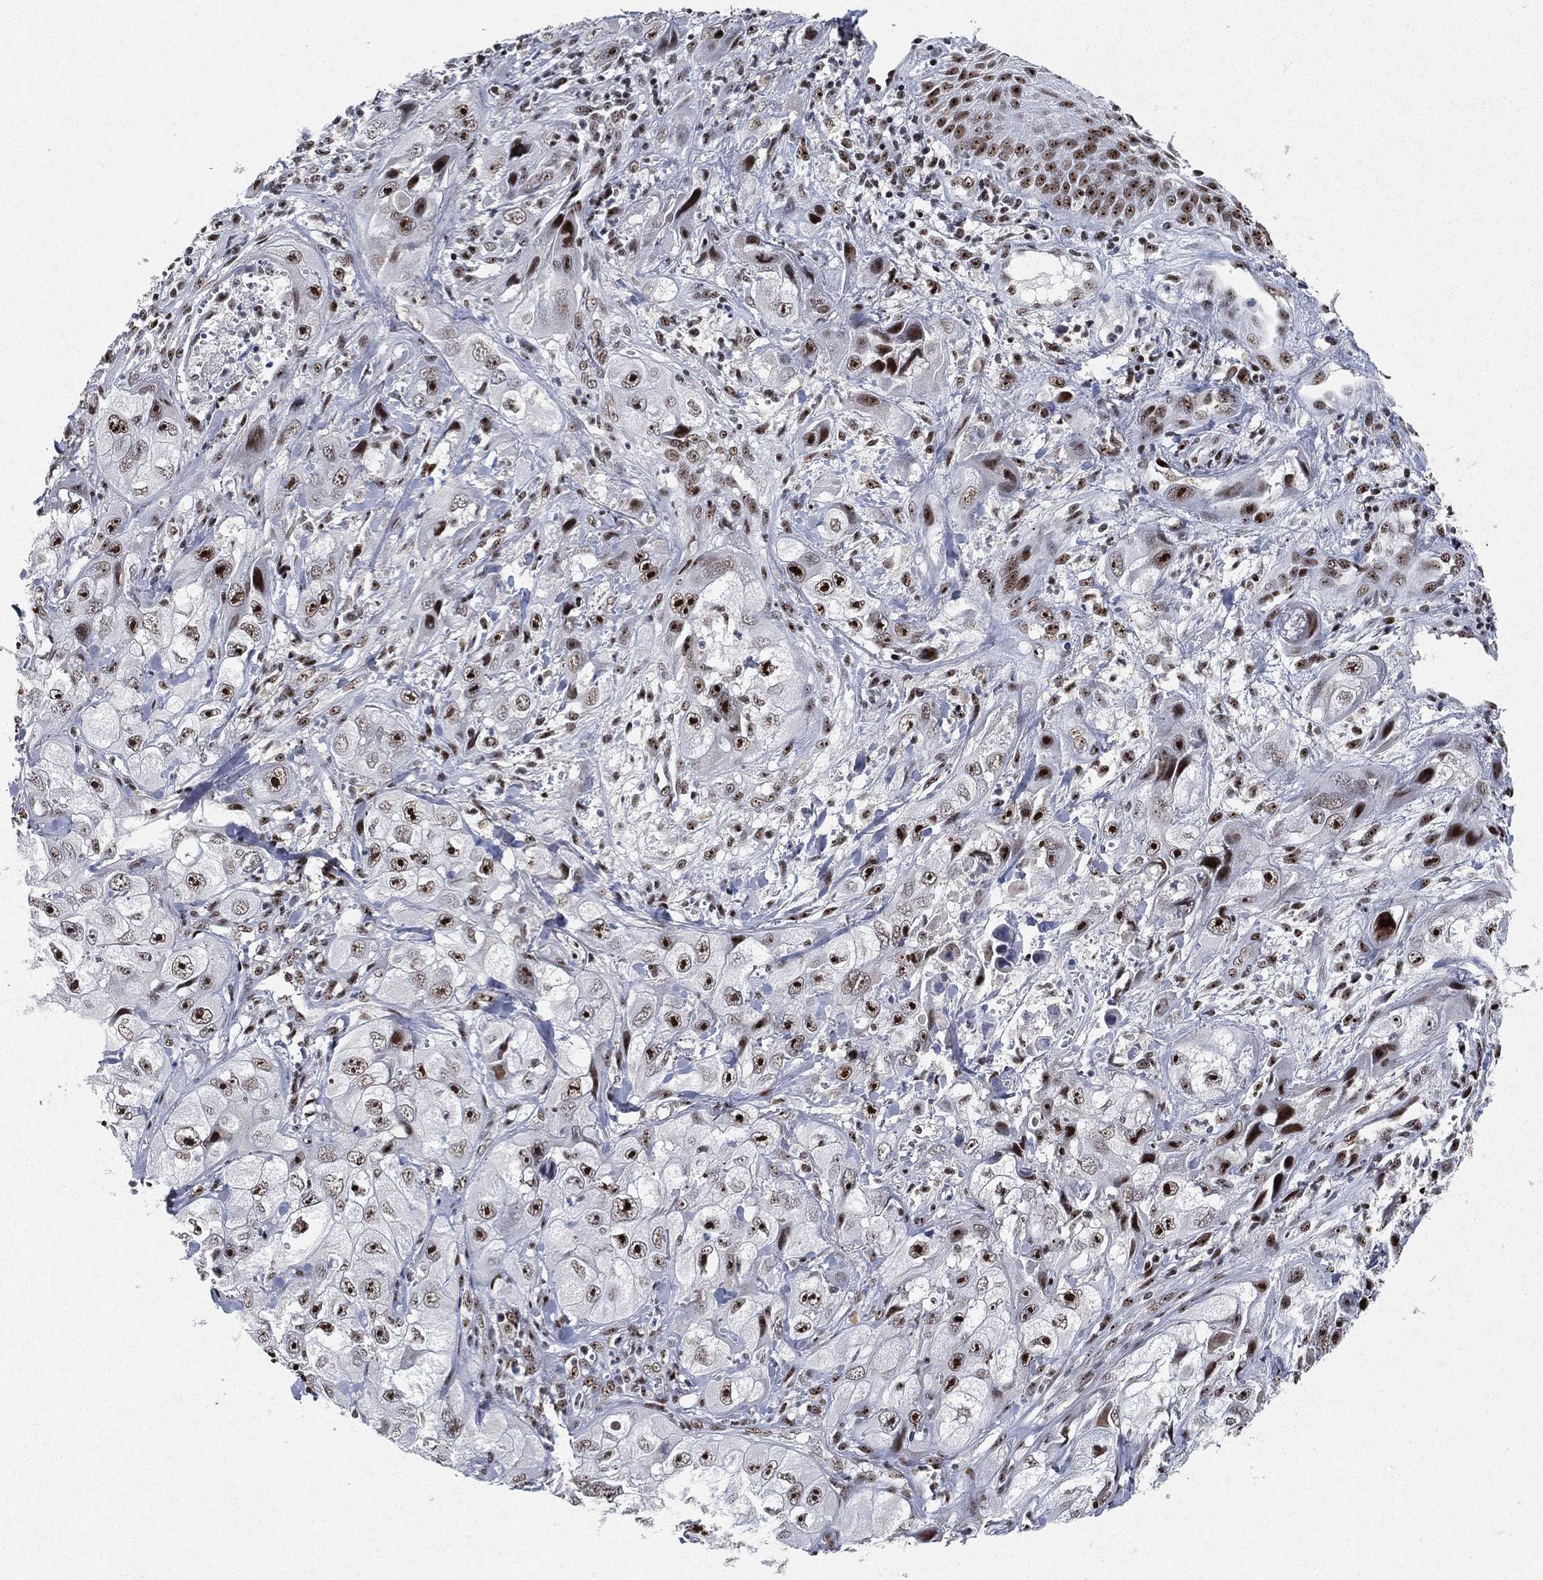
{"staining": {"intensity": "strong", "quantity": "<25%", "location": "nuclear"}, "tissue": "skin cancer", "cell_type": "Tumor cells", "image_type": "cancer", "snomed": [{"axis": "morphology", "description": "Squamous cell carcinoma, NOS"}, {"axis": "topography", "description": "Skin"}, {"axis": "topography", "description": "Subcutis"}], "caption": "A medium amount of strong nuclear expression is present in about <25% of tumor cells in skin cancer tissue.", "gene": "DDX27", "patient": {"sex": "male", "age": 73}}